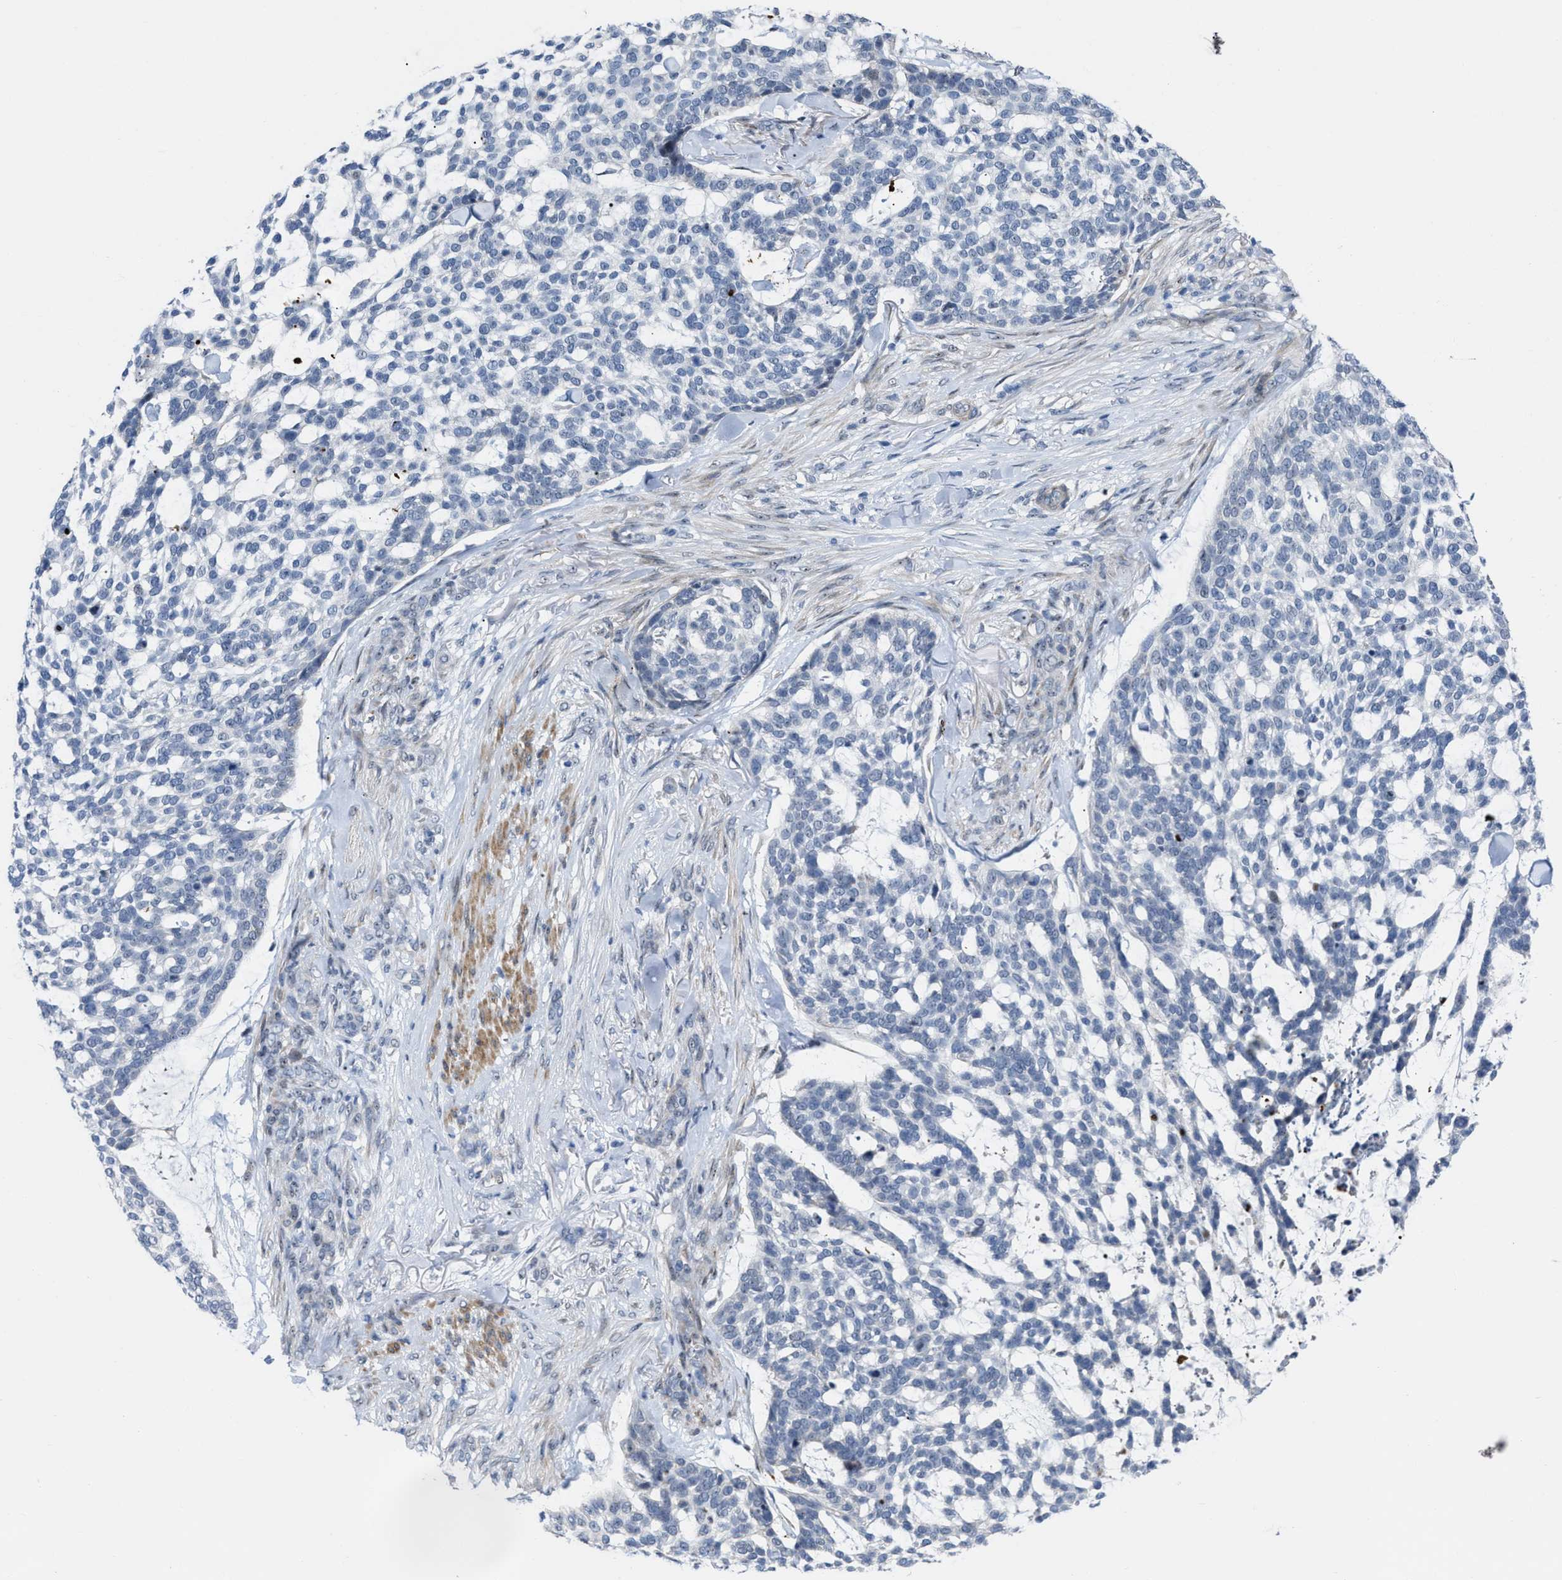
{"staining": {"intensity": "negative", "quantity": "none", "location": "none"}, "tissue": "skin cancer", "cell_type": "Tumor cells", "image_type": "cancer", "snomed": [{"axis": "morphology", "description": "Basal cell carcinoma"}, {"axis": "topography", "description": "Skin"}], "caption": "This is an immunohistochemistry micrograph of human skin basal cell carcinoma. There is no expression in tumor cells.", "gene": "POLR1F", "patient": {"sex": "female", "age": 64}}